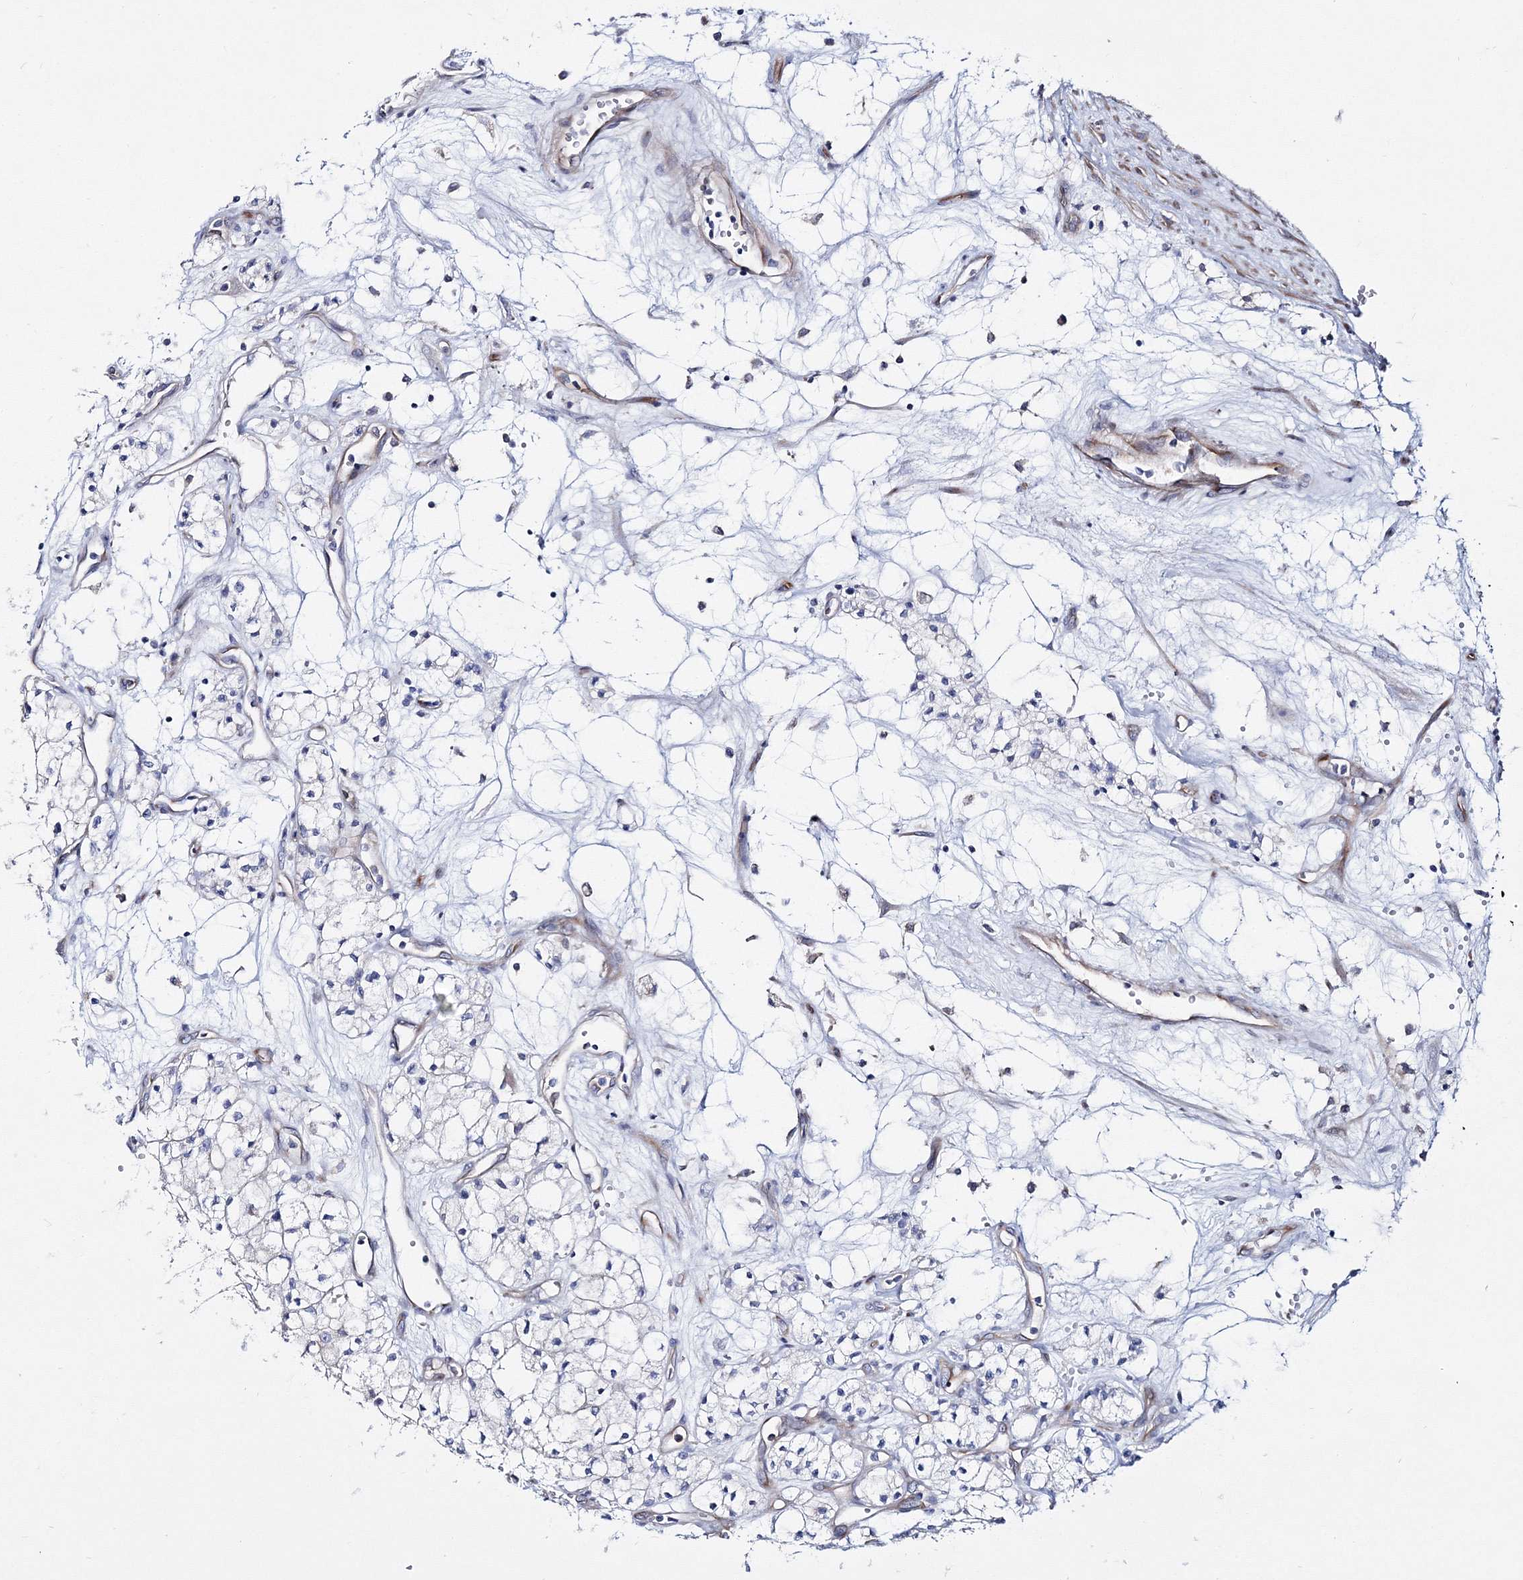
{"staining": {"intensity": "negative", "quantity": "none", "location": "none"}, "tissue": "renal cancer", "cell_type": "Tumor cells", "image_type": "cancer", "snomed": [{"axis": "morphology", "description": "Adenocarcinoma, NOS"}, {"axis": "topography", "description": "Kidney"}], "caption": "Immunohistochemistry (IHC) of renal adenocarcinoma reveals no positivity in tumor cells.", "gene": "ARHGAP32", "patient": {"sex": "male", "age": 59}}